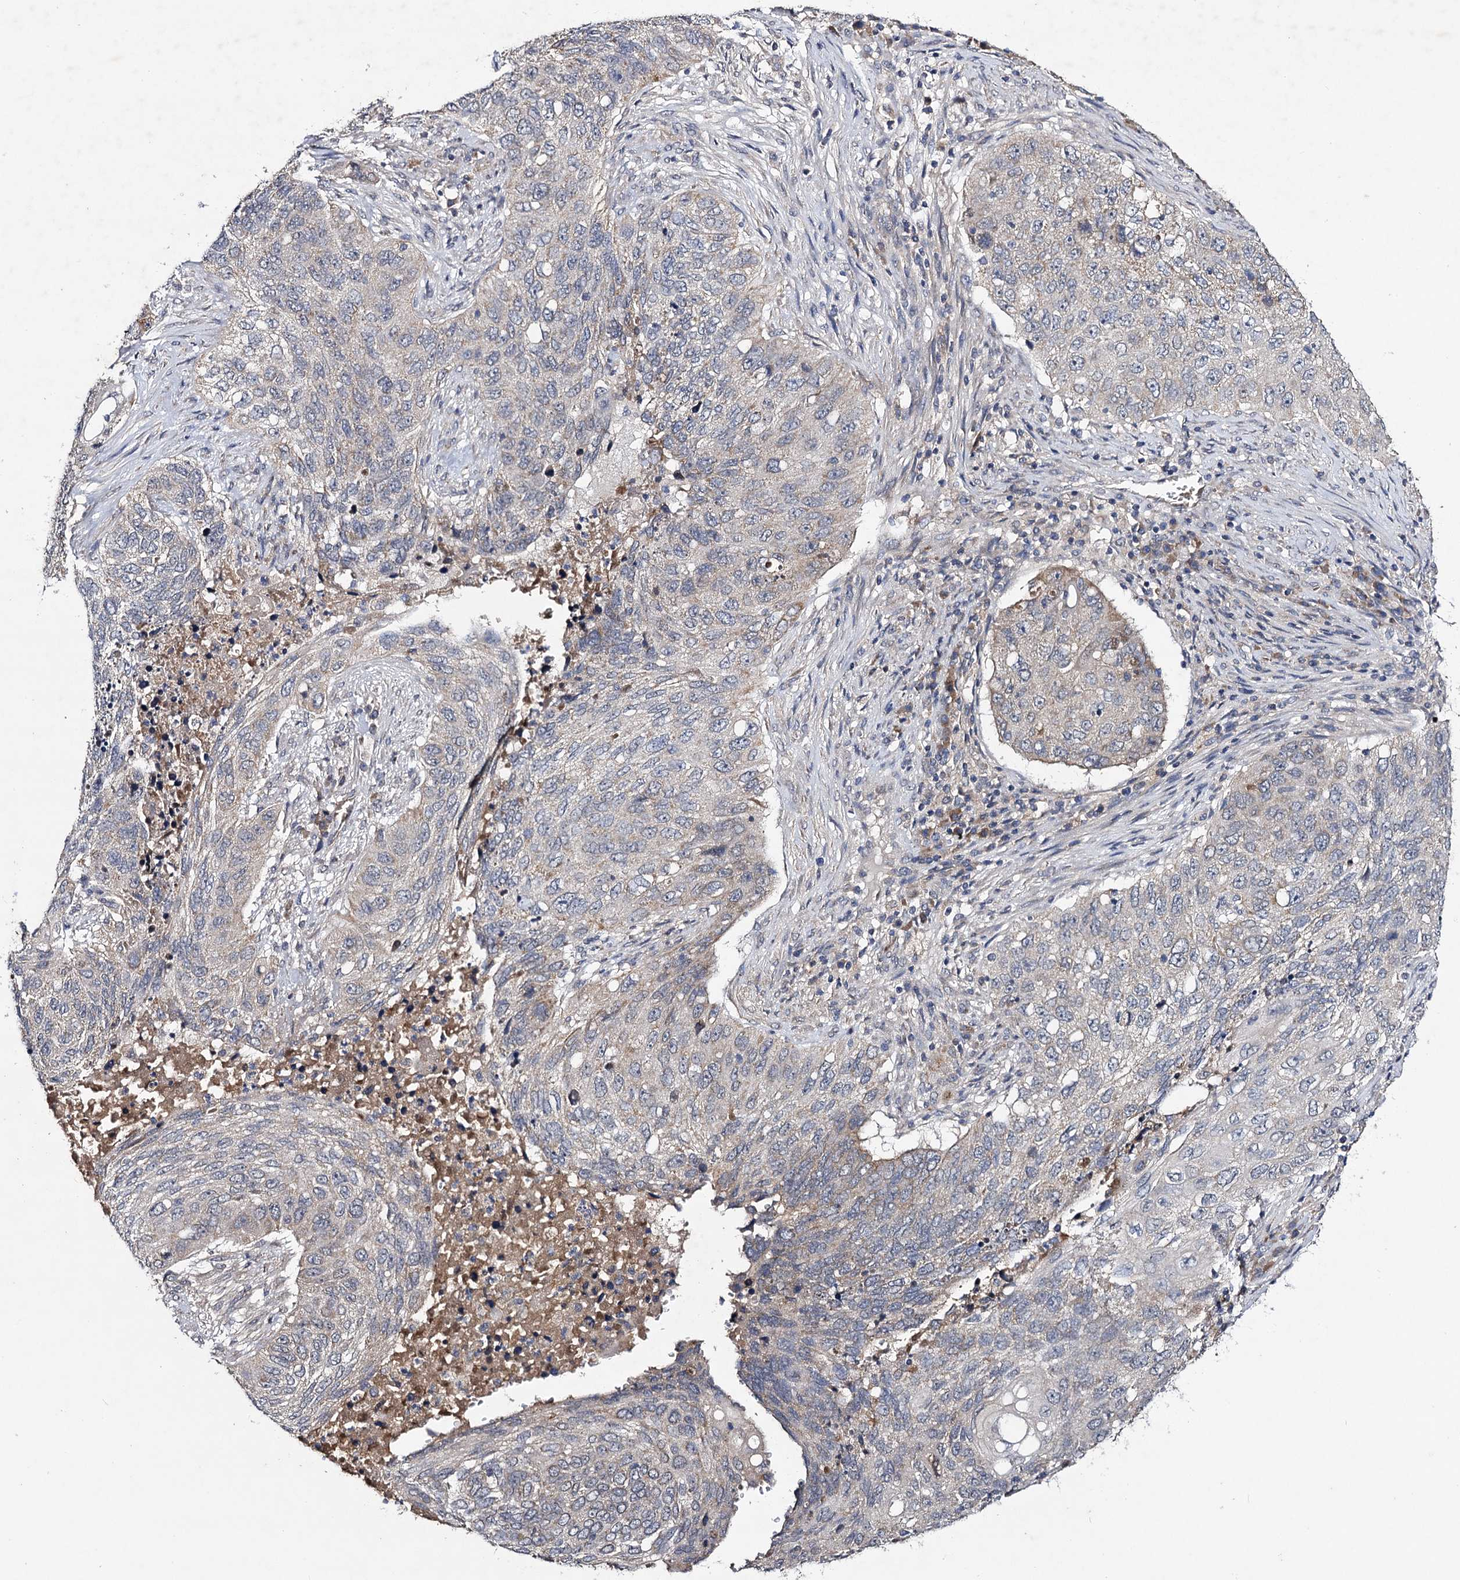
{"staining": {"intensity": "negative", "quantity": "none", "location": "none"}, "tissue": "lung cancer", "cell_type": "Tumor cells", "image_type": "cancer", "snomed": [{"axis": "morphology", "description": "Squamous cell carcinoma, NOS"}, {"axis": "topography", "description": "Lung"}], "caption": "Tumor cells show no significant staining in lung cancer. The staining was performed using DAB (3,3'-diaminobenzidine) to visualize the protein expression in brown, while the nuclei were stained in blue with hematoxylin (Magnification: 20x).", "gene": "VPS37D", "patient": {"sex": "female", "age": 63}}